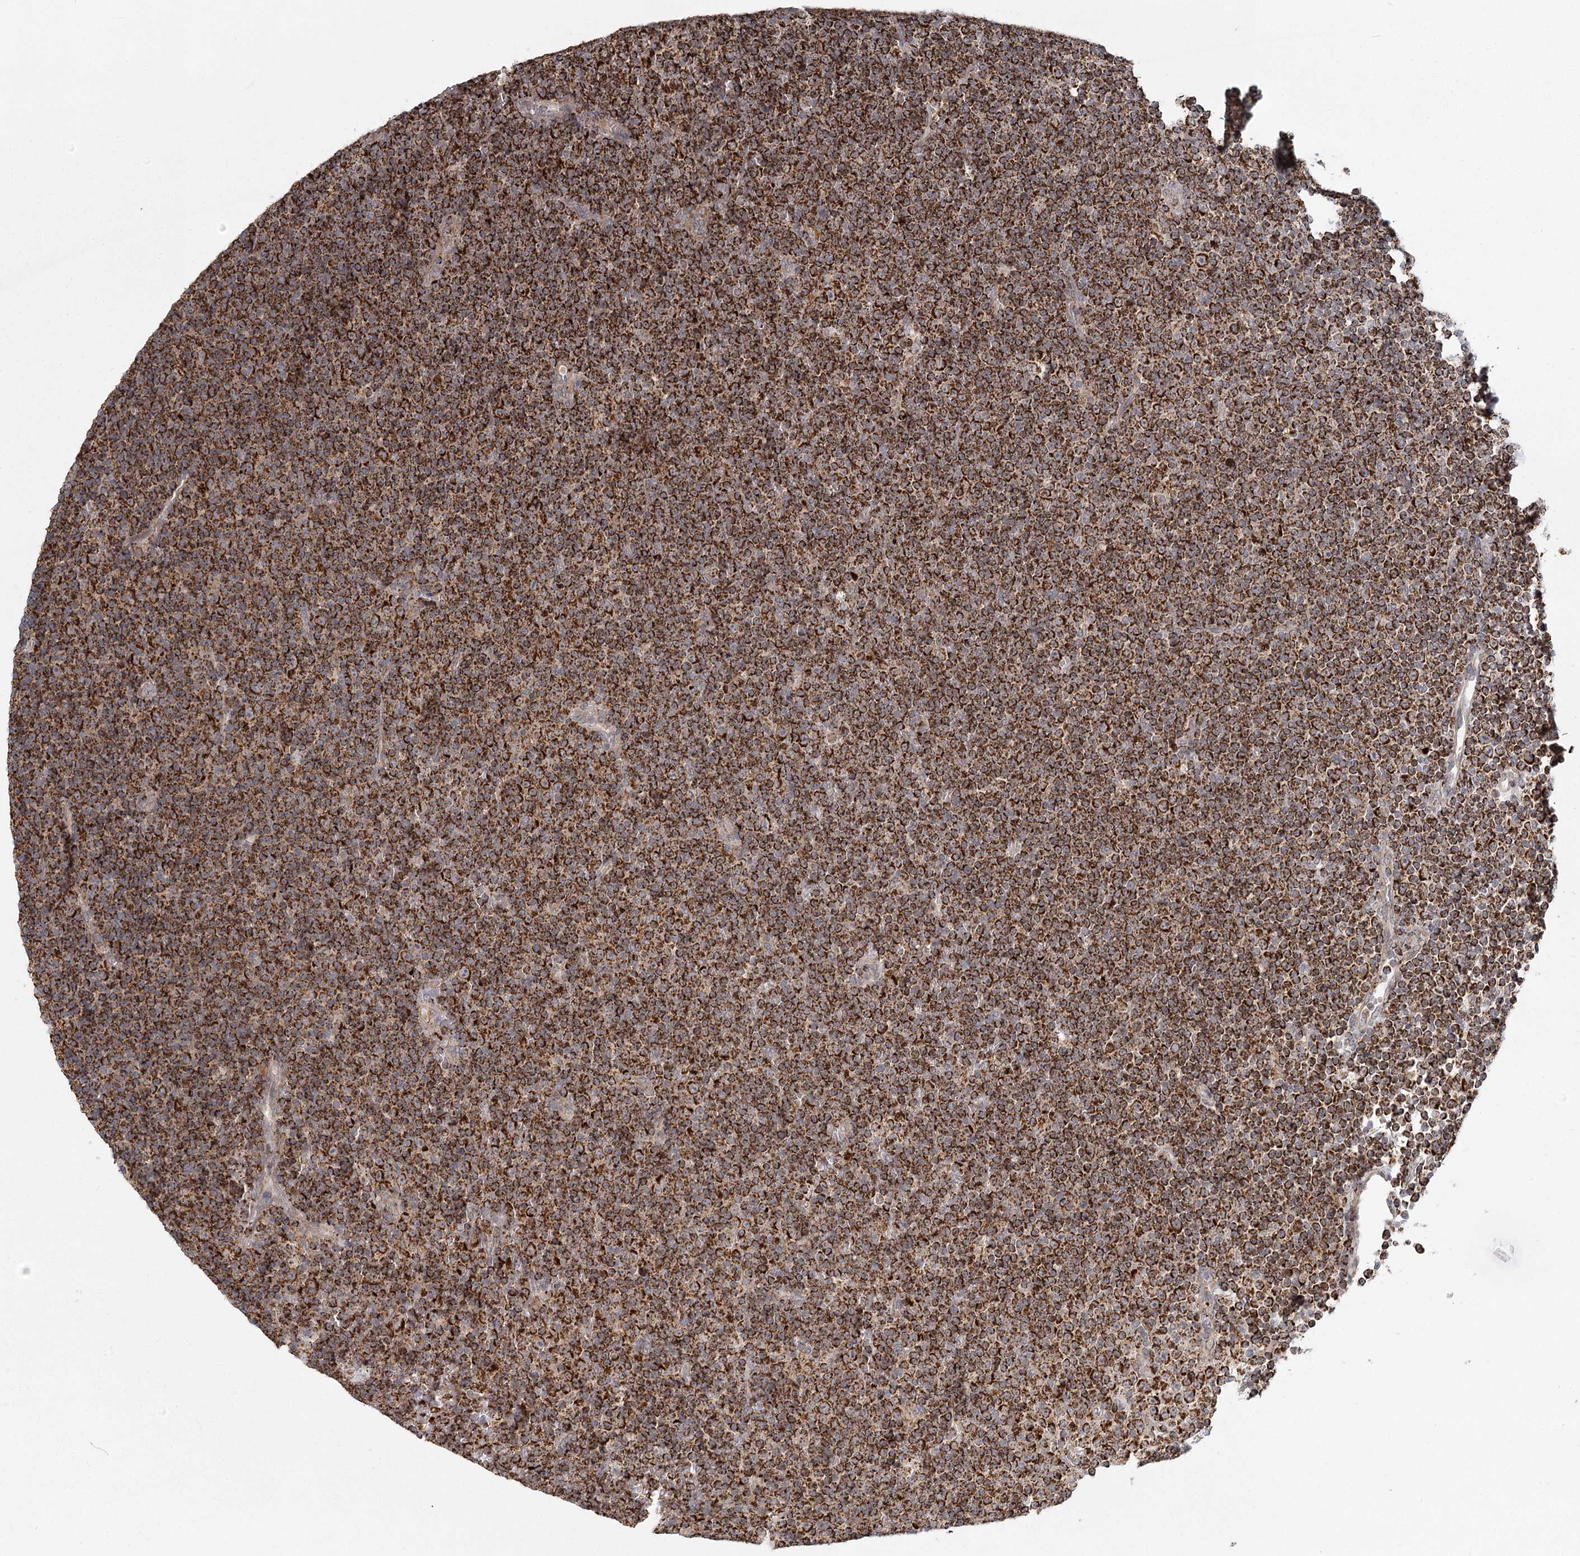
{"staining": {"intensity": "strong", "quantity": ">75%", "location": "cytoplasmic/membranous"}, "tissue": "lymphoma", "cell_type": "Tumor cells", "image_type": "cancer", "snomed": [{"axis": "morphology", "description": "Malignant lymphoma, non-Hodgkin's type, Low grade"}, {"axis": "topography", "description": "Lymph node"}], "caption": "A brown stain shows strong cytoplasmic/membranous expression of a protein in lymphoma tumor cells.", "gene": "LACTB", "patient": {"sex": "female", "age": 67}}